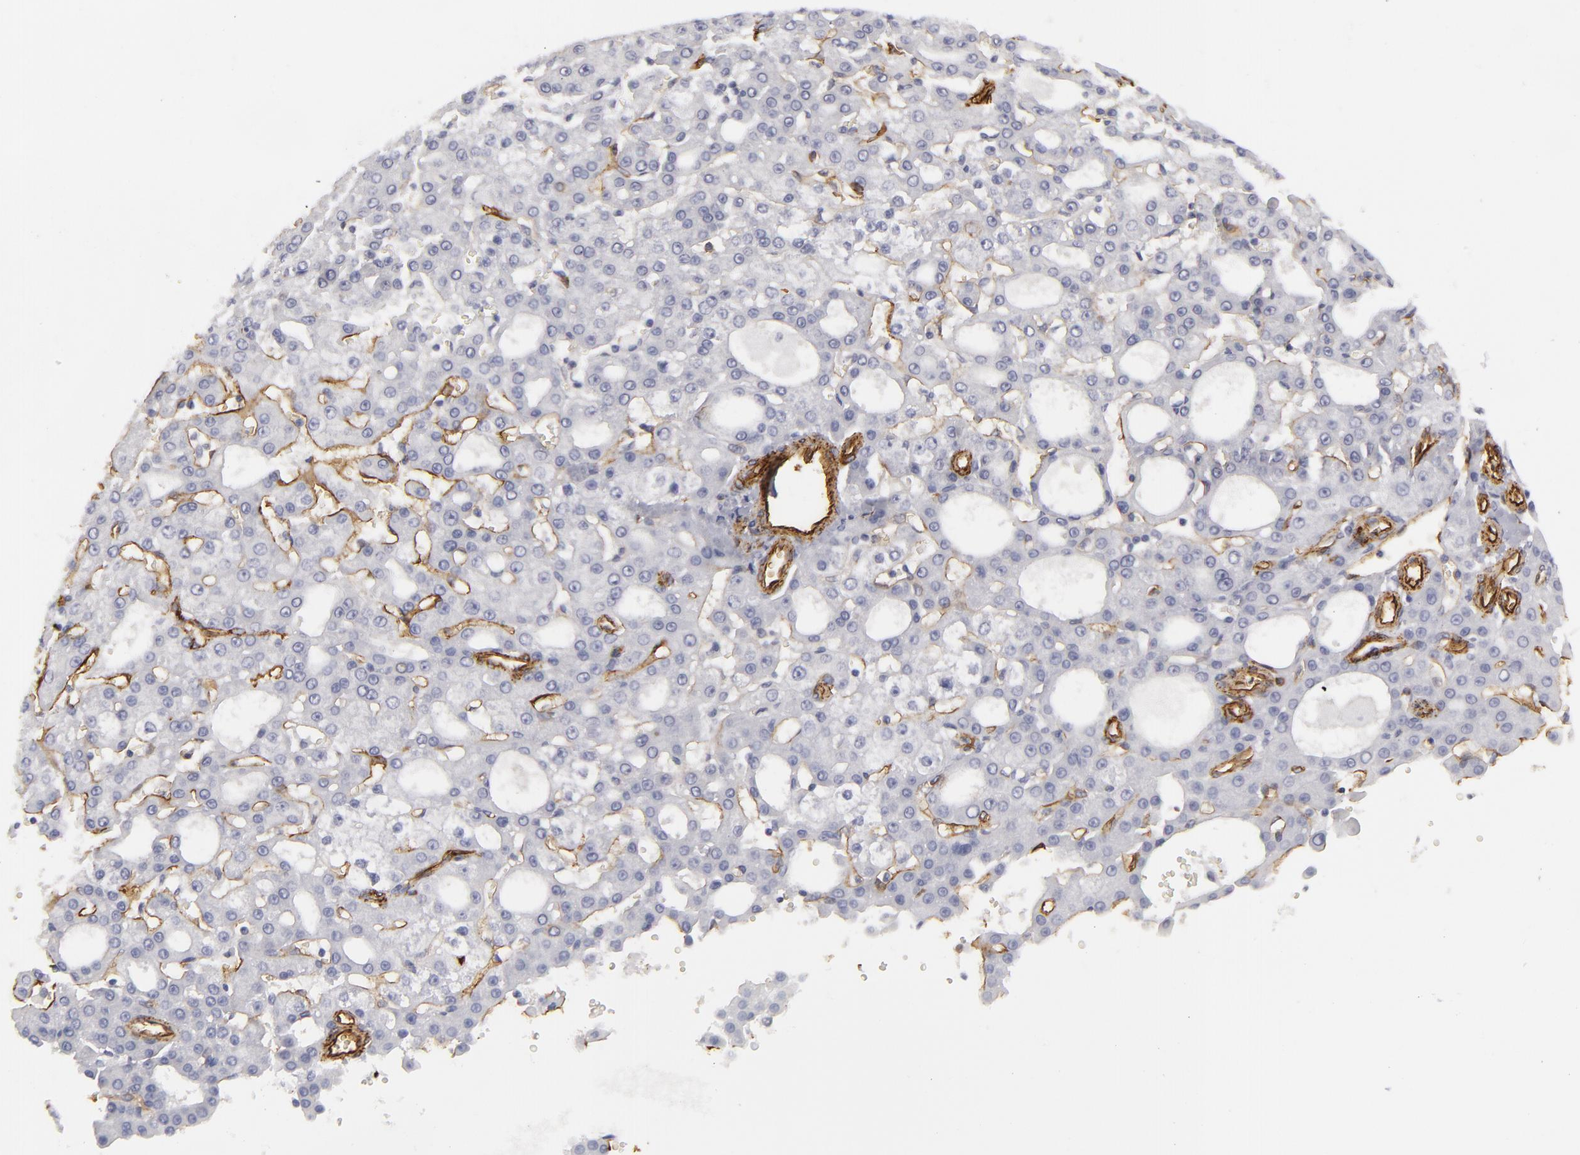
{"staining": {"intensity": "negative", "quantity": "none", "location": "none"}, "tissue": "liver cancer", "cell_type": "Tumor cells", "image_type": "cancer", "snomed": [{"axis": "morphology", "description": "Carcinoma, Hepatocellular, NOS"}, {"axis": "topography", "description": "Liver"}], "caption": "Protein analysis of liver hepatocellular carcinoma shows no significant expression in tumor cells.", "gene": "MCAM", "patient": {"sex": "male", "age": 47}}